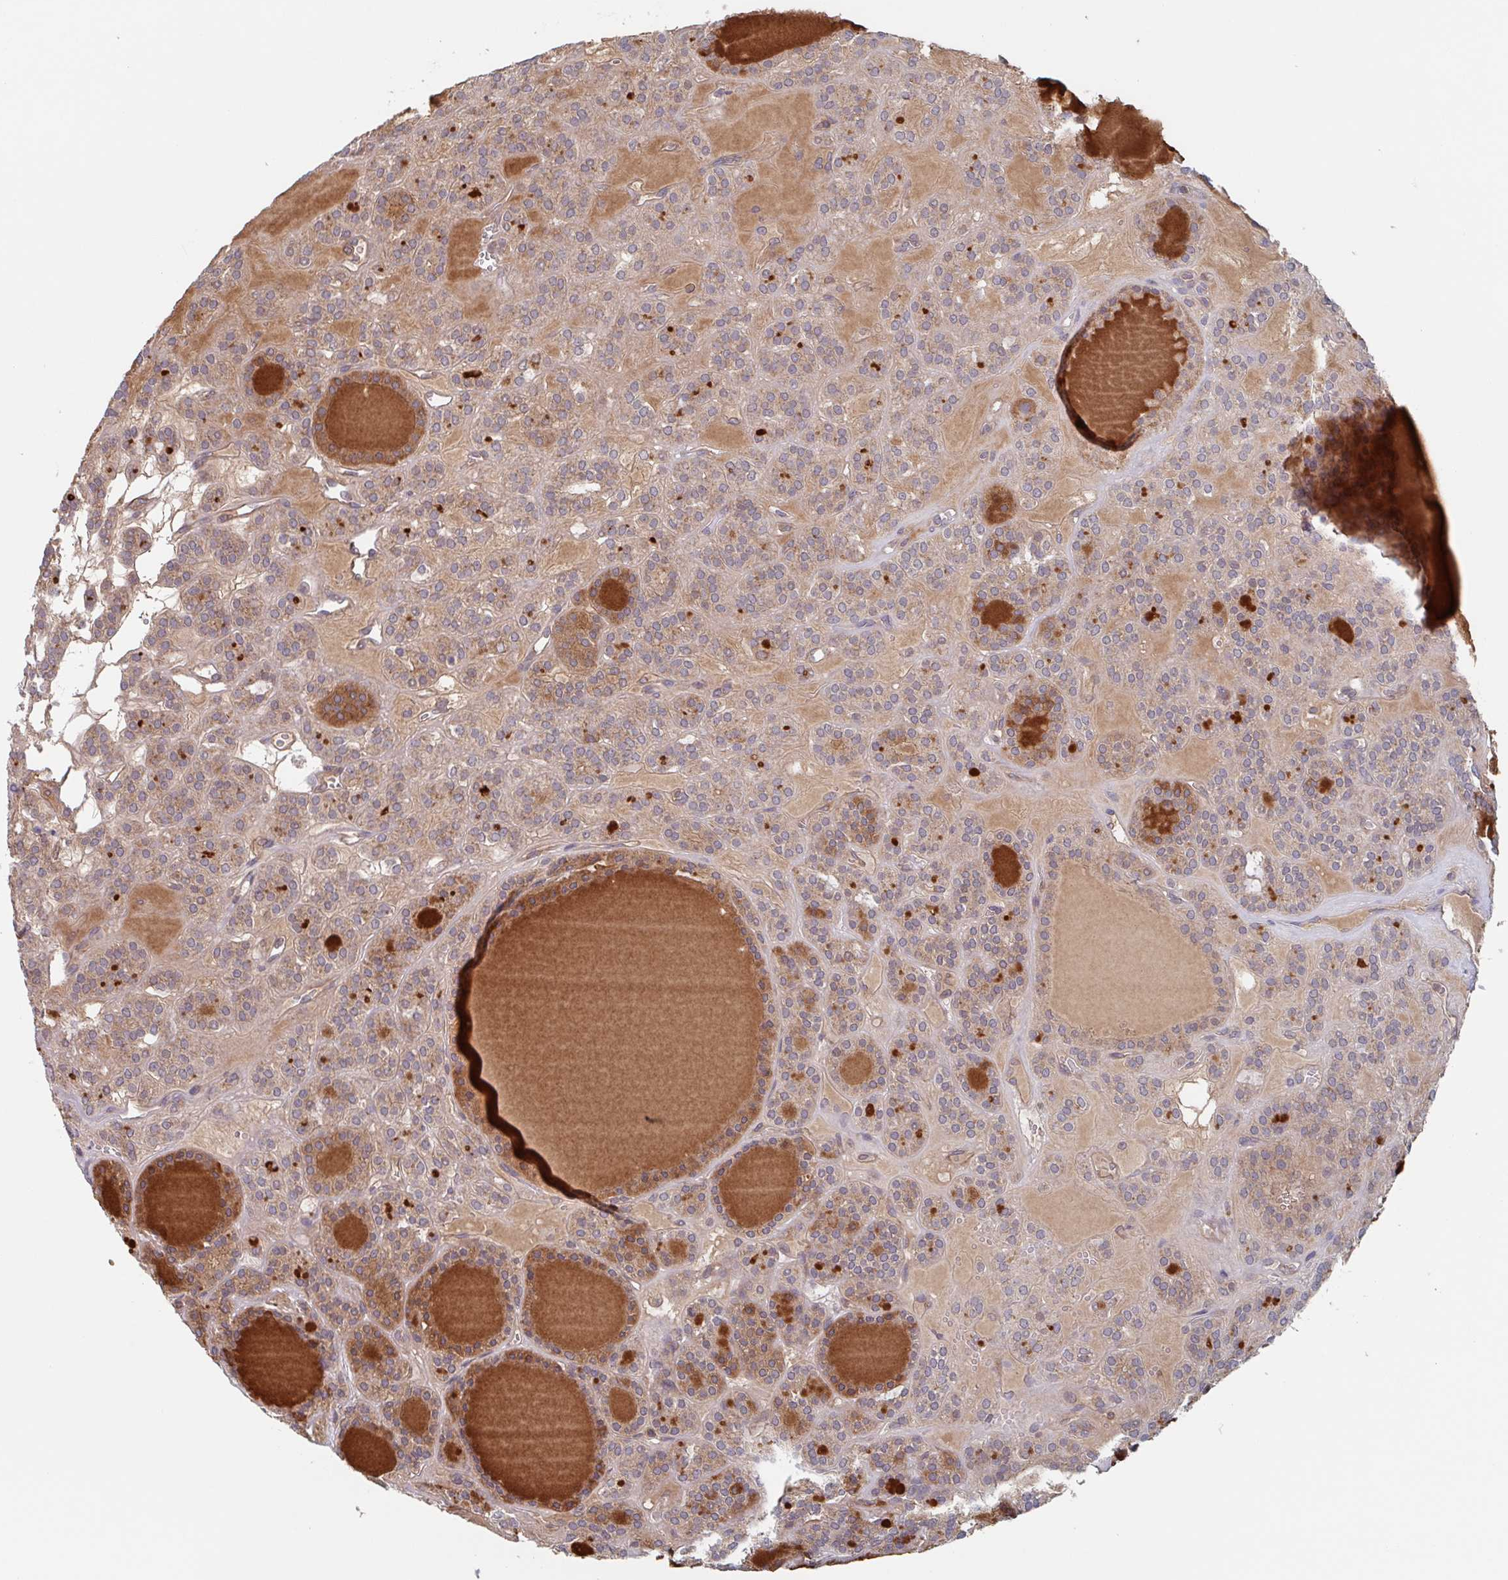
{"staining": {"intensity": "weak", "quantity": "25%-75%", "location": "cytoplasmic/membranous"}, "tissue": "thyroid cancer", "cell_type": "Tumor cells", "image_type": "cancer", "snomed": [{"axis": "morphology", "description": "Follicular adenoma carcinoma, NOS"}, {"axis": "topography", "description": "Thyroid gland"}], "caption": "Thyroid follicular adenoma carcinoma was stained to show a protein in brown. There is low levels of weak cytoplasmic/membranous staining in about 25%-75% of tumor cells. The staining was performed using DAB (3,3'-diaminobenzidine) to visualize the protein expression in brown, while the nuclei were stained in blue with hematoxylin (Magnification: 20x).", "gene": "SURF1", "patient": {"sex": "female", "age": 63}}